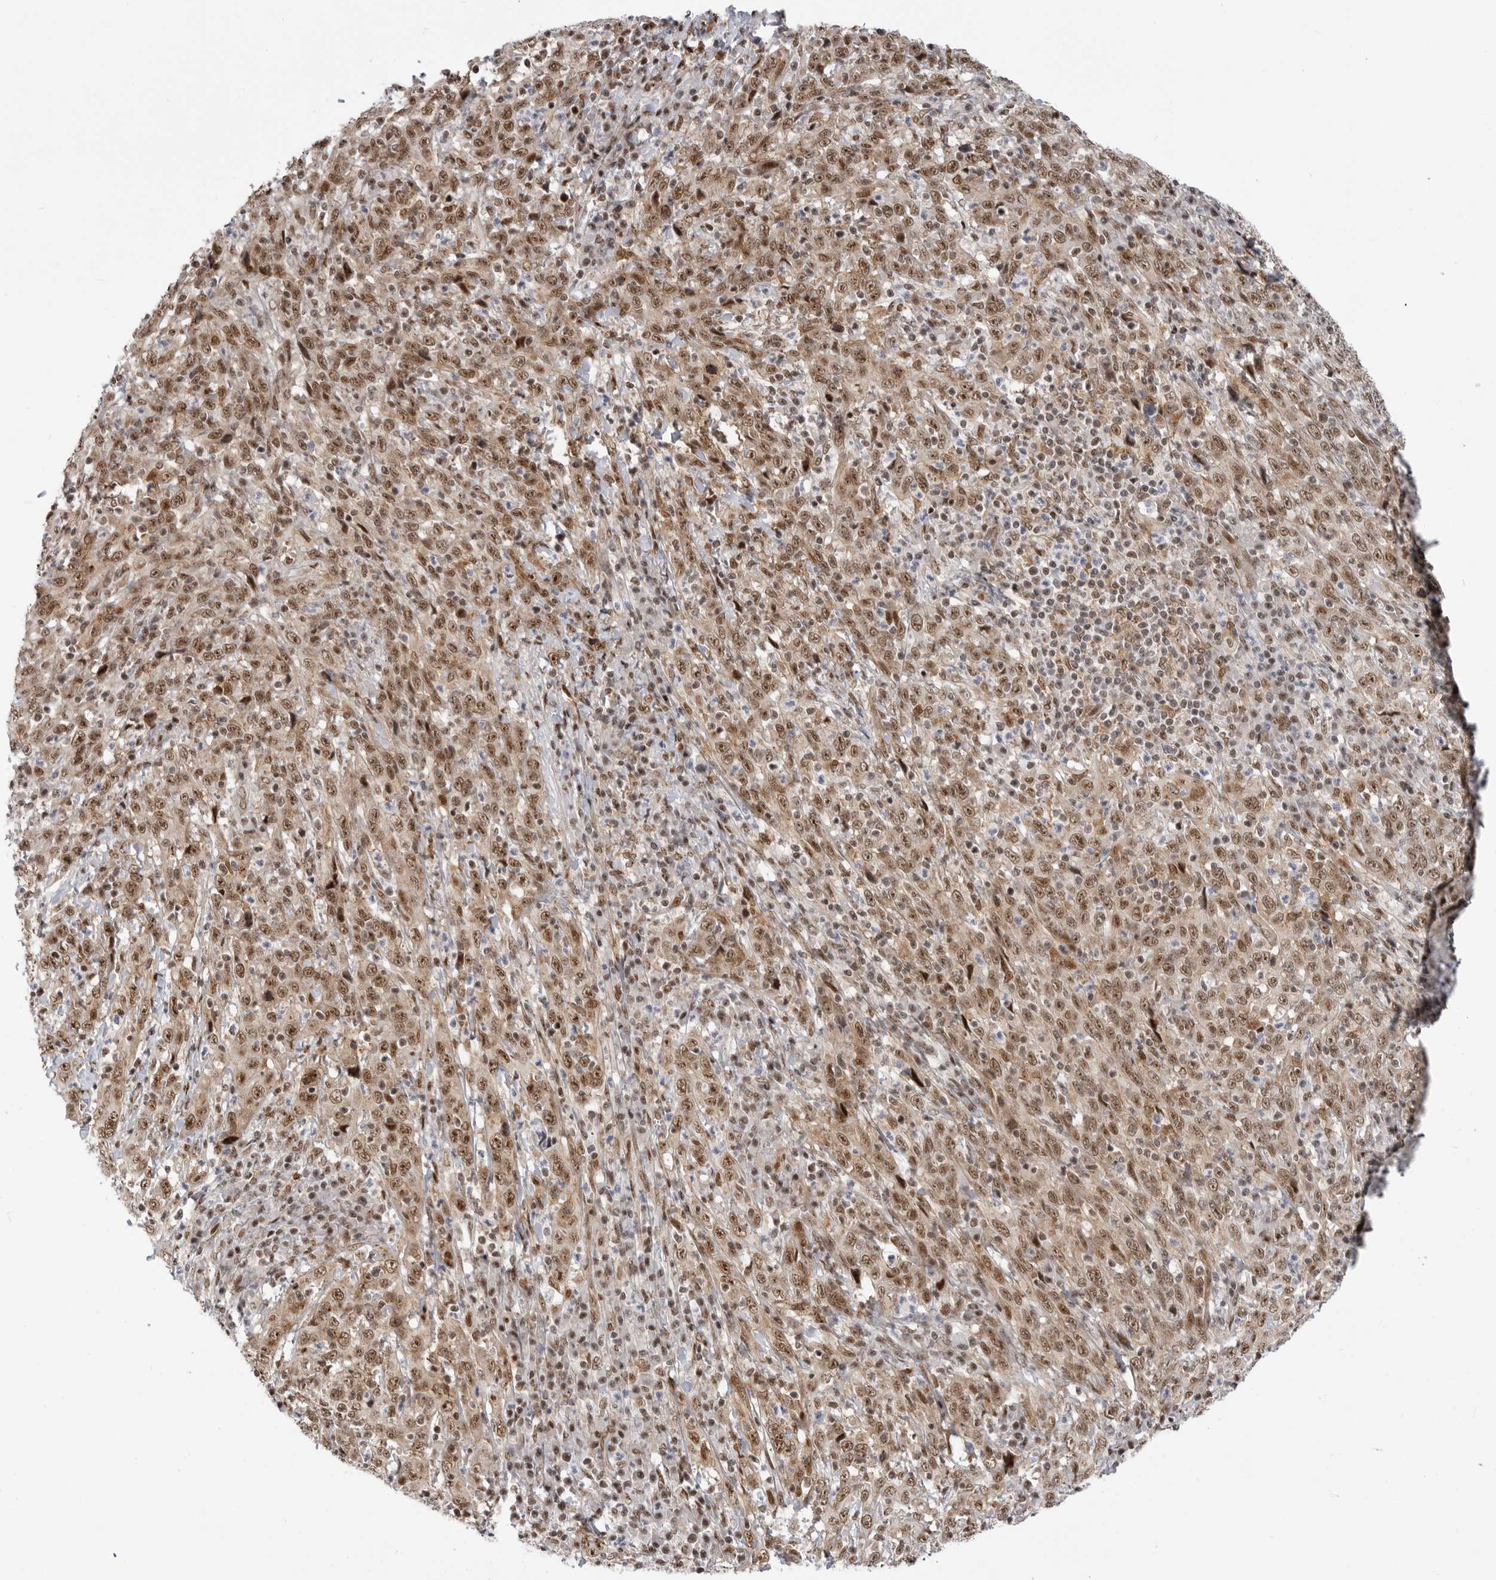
{"staining": {"intensity": "moderate", "quantity": ">75%", "location": "nuclear"}, "tissue": "cervical cancer", "cell_type": "Tumor cells", "image_type": "cancer", "snomed": [{"axis": "morphology", "description": "Squamous cell carcinoma, NOS"}, {"axis": "topography", "description": "Cervix"}], "caption": "DAB immunohistochemical staining of cervical cancer (squamous cell carcinoma) exhibits moderate nuclear protein expression in about >75% of tumor cells.", "gene": "GPATCH2", "patient": {"sex": "female", "age": 46}}